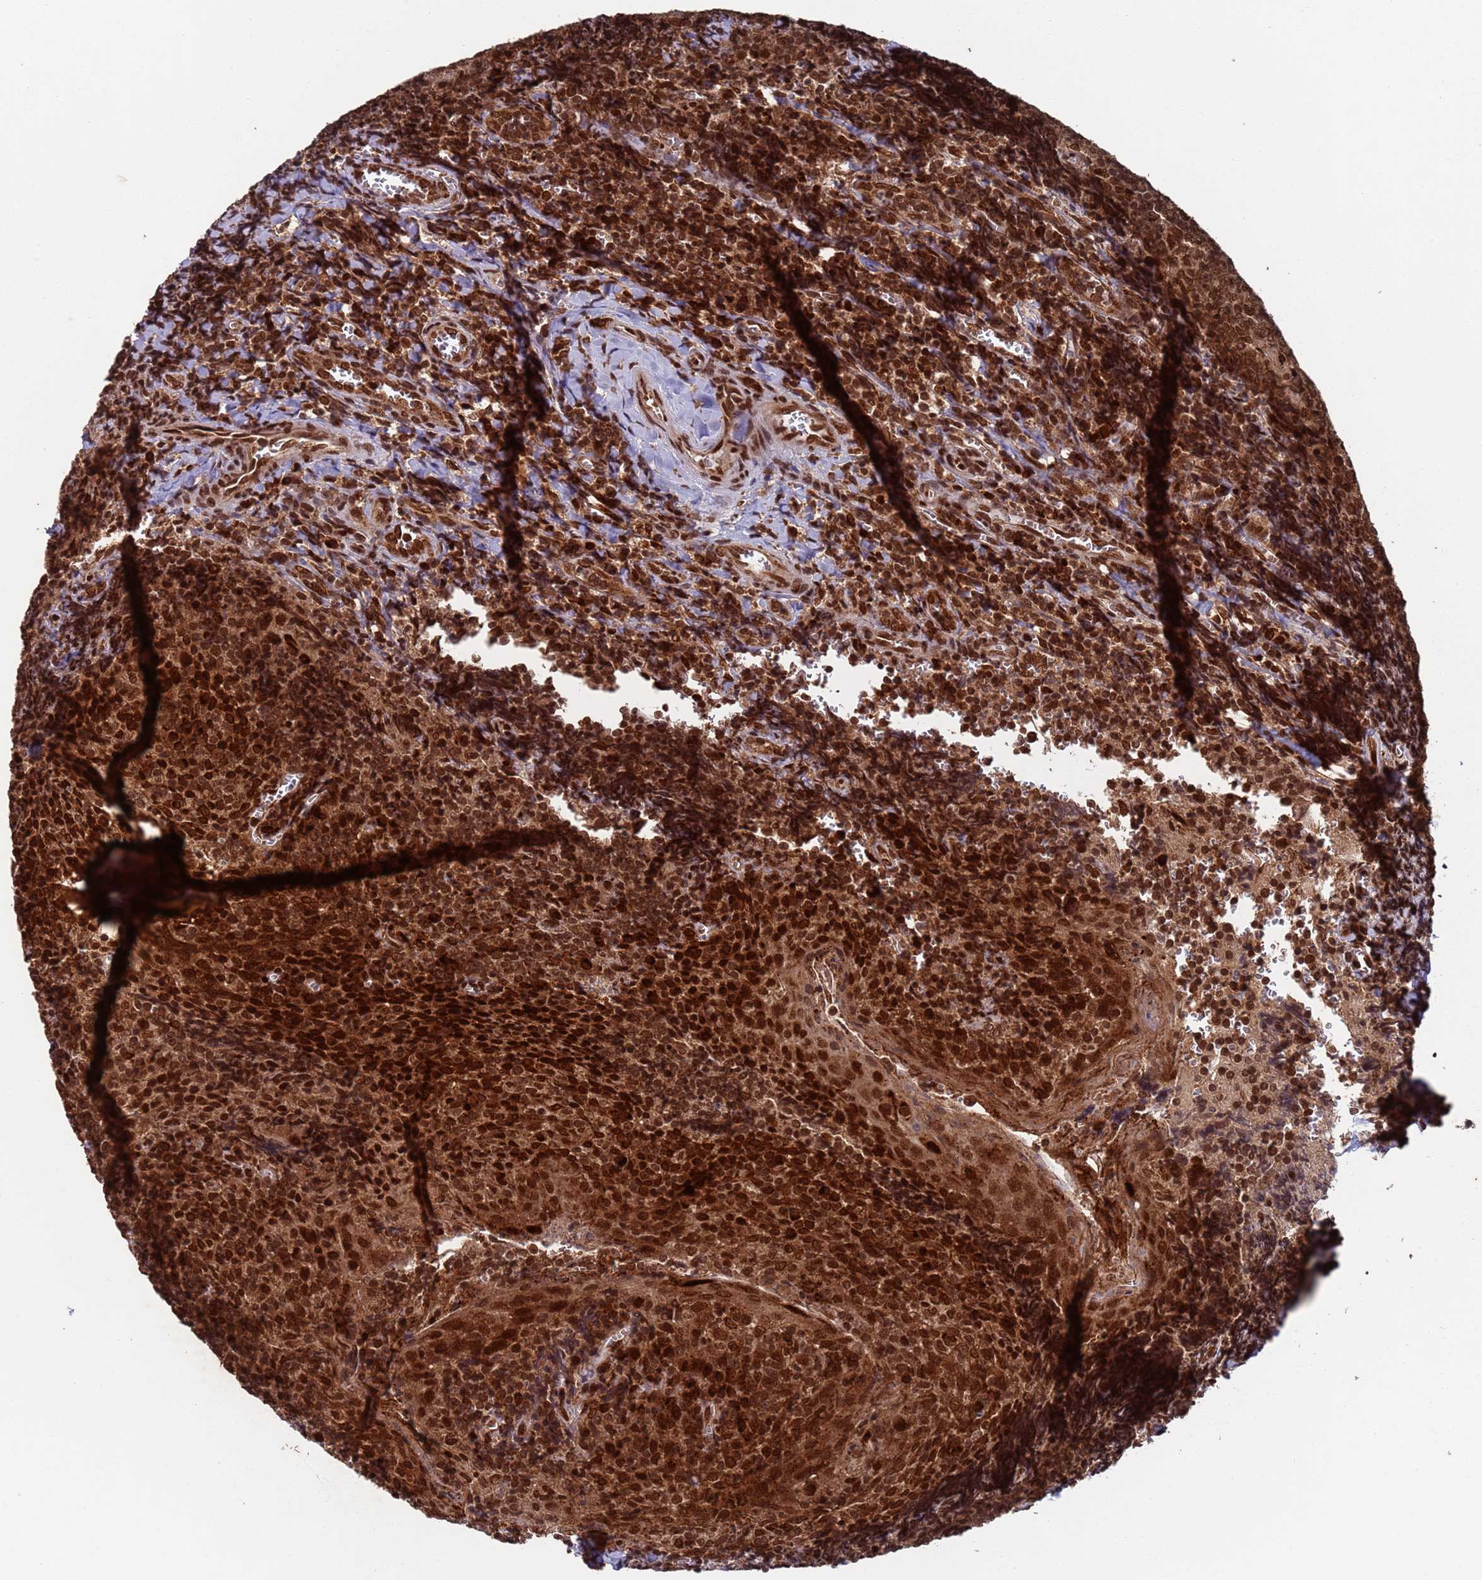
{"staining": {"intensity": "moderate", "quantity": ">75%", "location": "cytoplasmic/membranous,nuclear"}, "tissue": "tonsil", "cell_type": "Germinal center cells", "image_type": "normal", "snomed": [{"axis": "morphology", "description": "Normal tissue, NOS"}, {"axis": "topography", "description": "Tonsil"}], "caption": "Protein staining by immunohistochemistry displays moderate cytoplasmic/membranous,nuclear expression in approximately >75% of germinal center cells in benign tonsil. The staining is performed using DAB (3,3'-diaminobenzidine) brown chromogen to label protein expression. The nuclei are counter-stained blue using hematoxylin.", "gene": "FUBP3", "patient": {"sex": "male", "age": 27}}